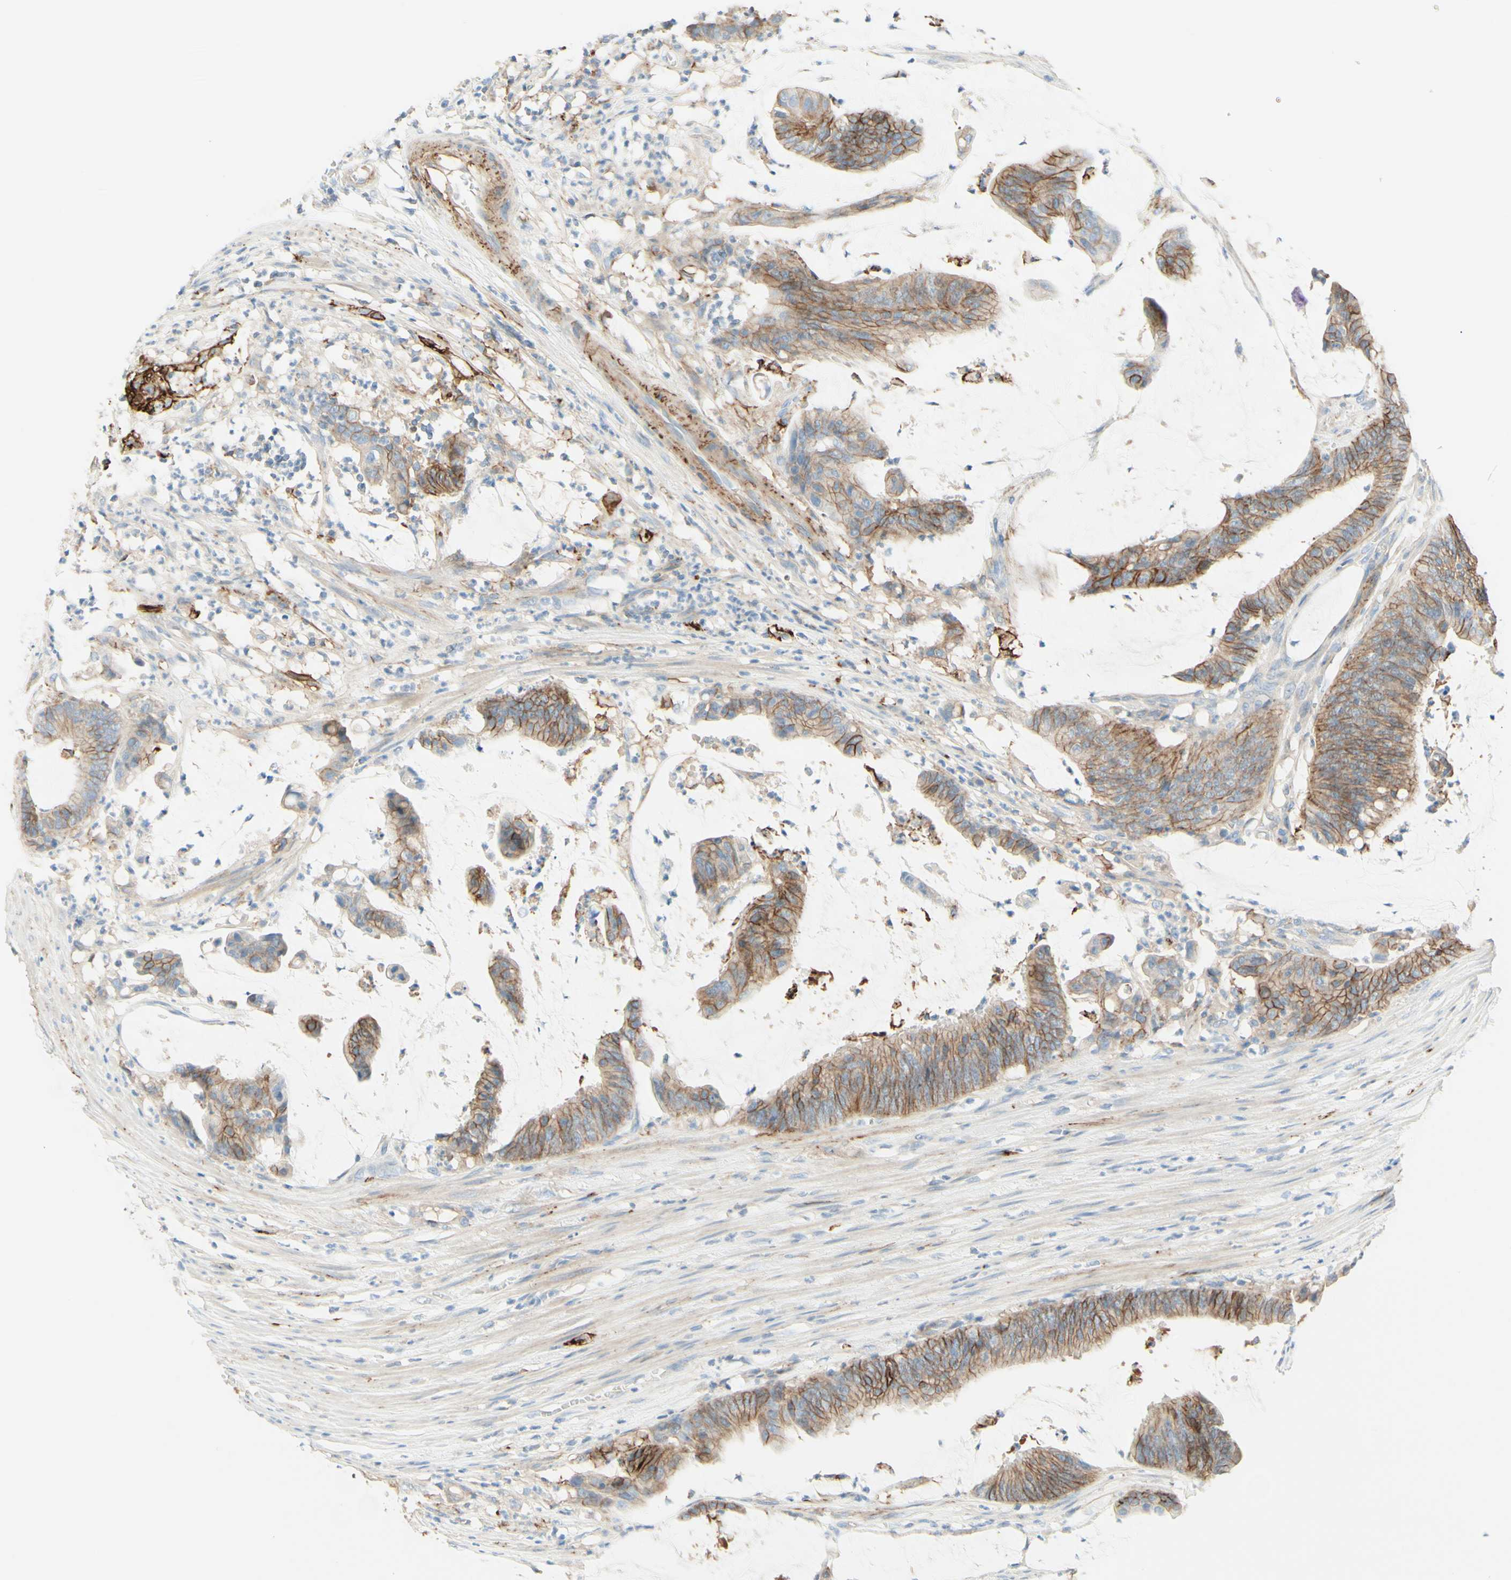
{"staining": {"intensity": "moderate", "quantity": ">75%", "location": "cytoplasmic/membranous"}, "tissue": "colorectal cancer", "cell_type": "Tumor cells", "image_type": "cancer", "snomed": [{"axis": "morphology", "description": "Adenocarcinoma, NOS"}, {"axis": "topography", "description": "Rectum"}], "caption": "Moderate cytoplasmic/membranous positivity is appreciated in approximately >75% of tumor cells in colorectal cancer (adenocarcinoma). The staining was performed using DAB to visualize the protein expression in brown, while the nuclei were stained in blue with hematoxylin (Magnification: 20x).", "gene": "ALCAM", "patient": {"sex": "female", "age": 66}}